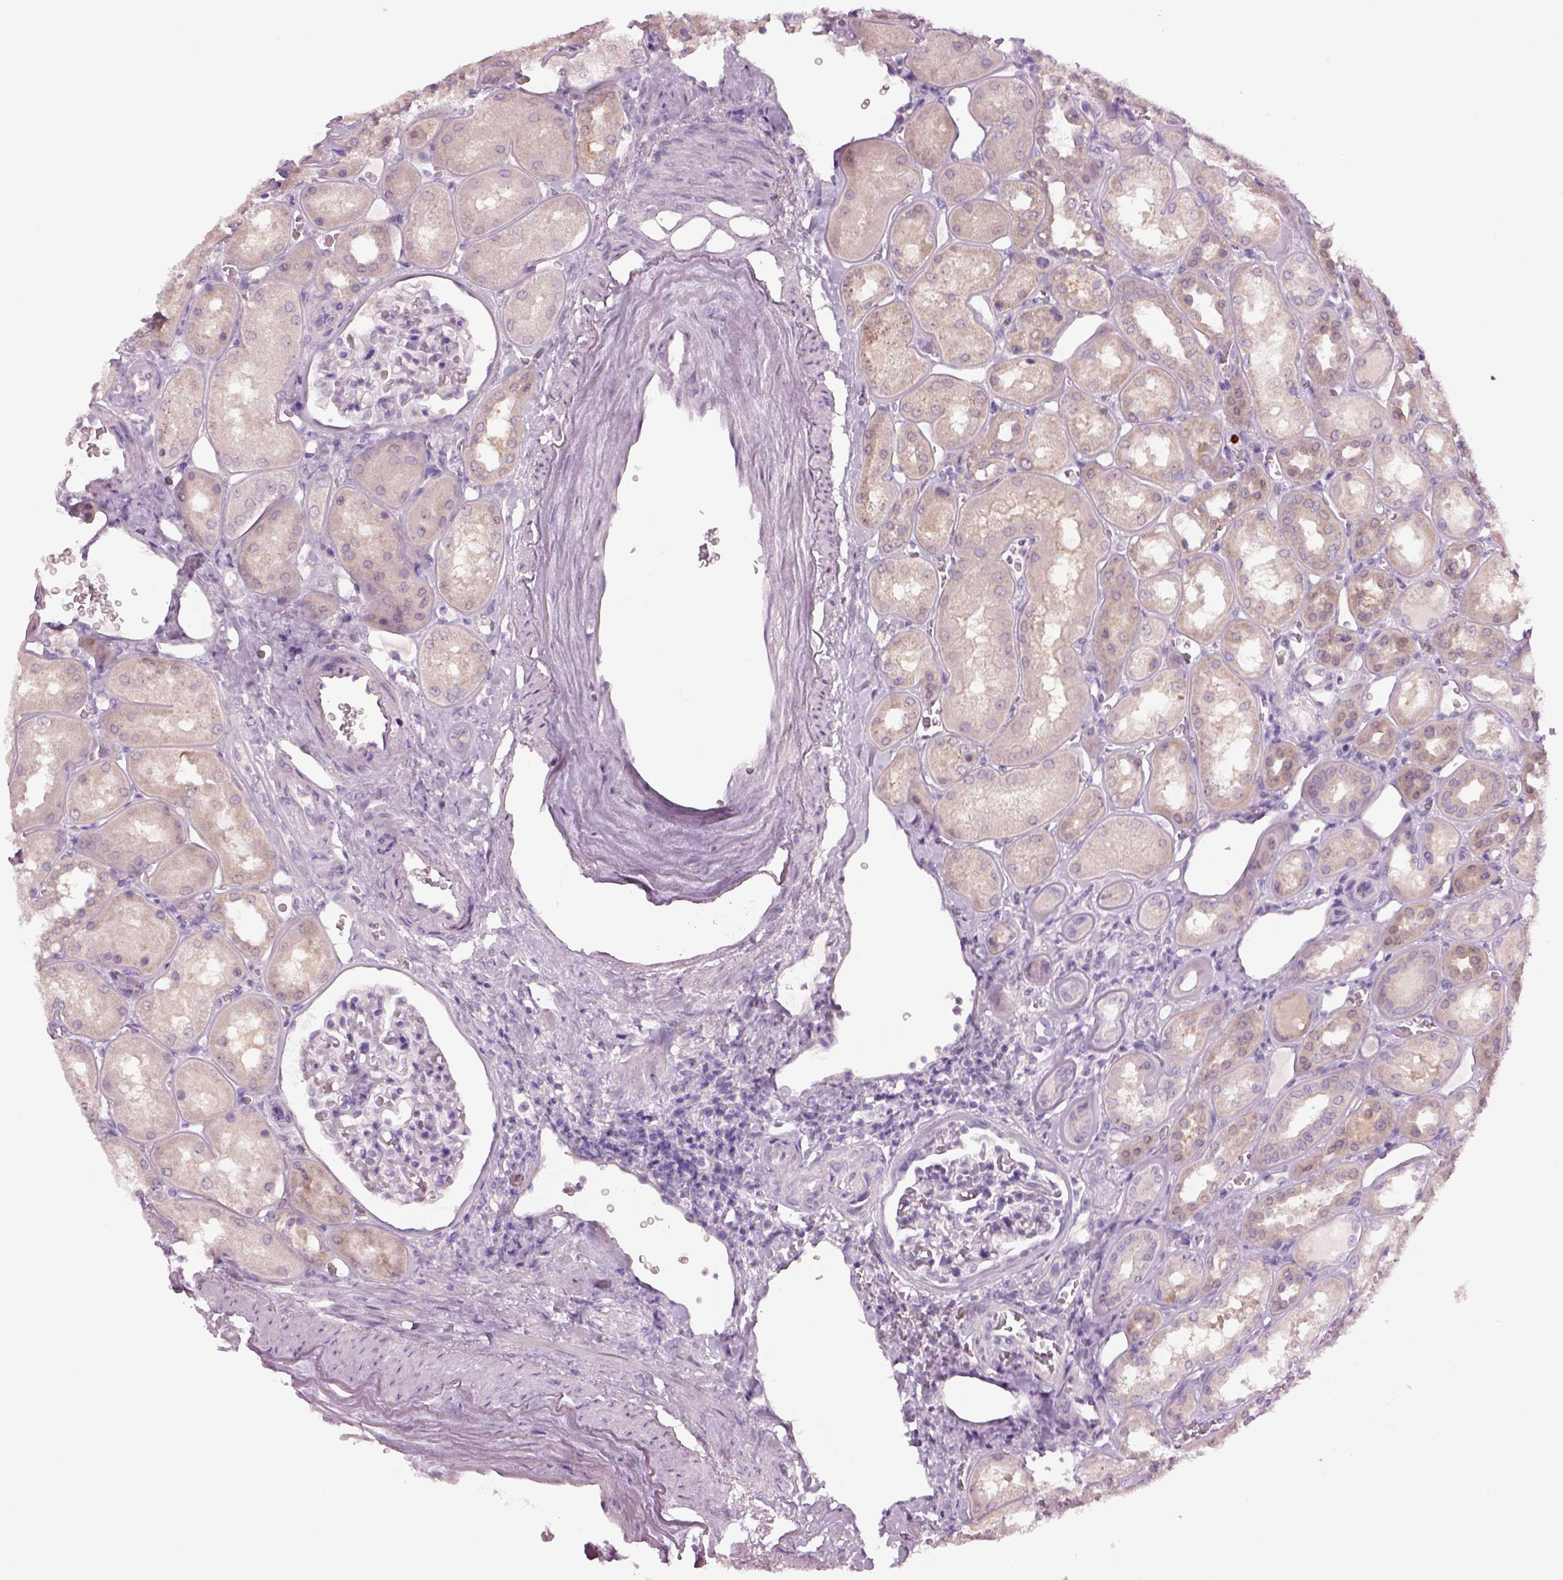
{"staining": {"intensity": "negative", "quantity": "none", "location": "none"}, "tissue": "kidney", "cell_type": "Cells in glomeruli", "image_type": "normal", "snomed": [{"axis": "morphology", "description": "Normal tissue, NOS"}, {"axis": "topography", "description": "Kidney"}], "caption": "Immunohistochemistry of normal human kidney reveals no expression in cells in glomeruli.", "gene": "MDH1B", "patient": {"sex": "male", "age": 73}}